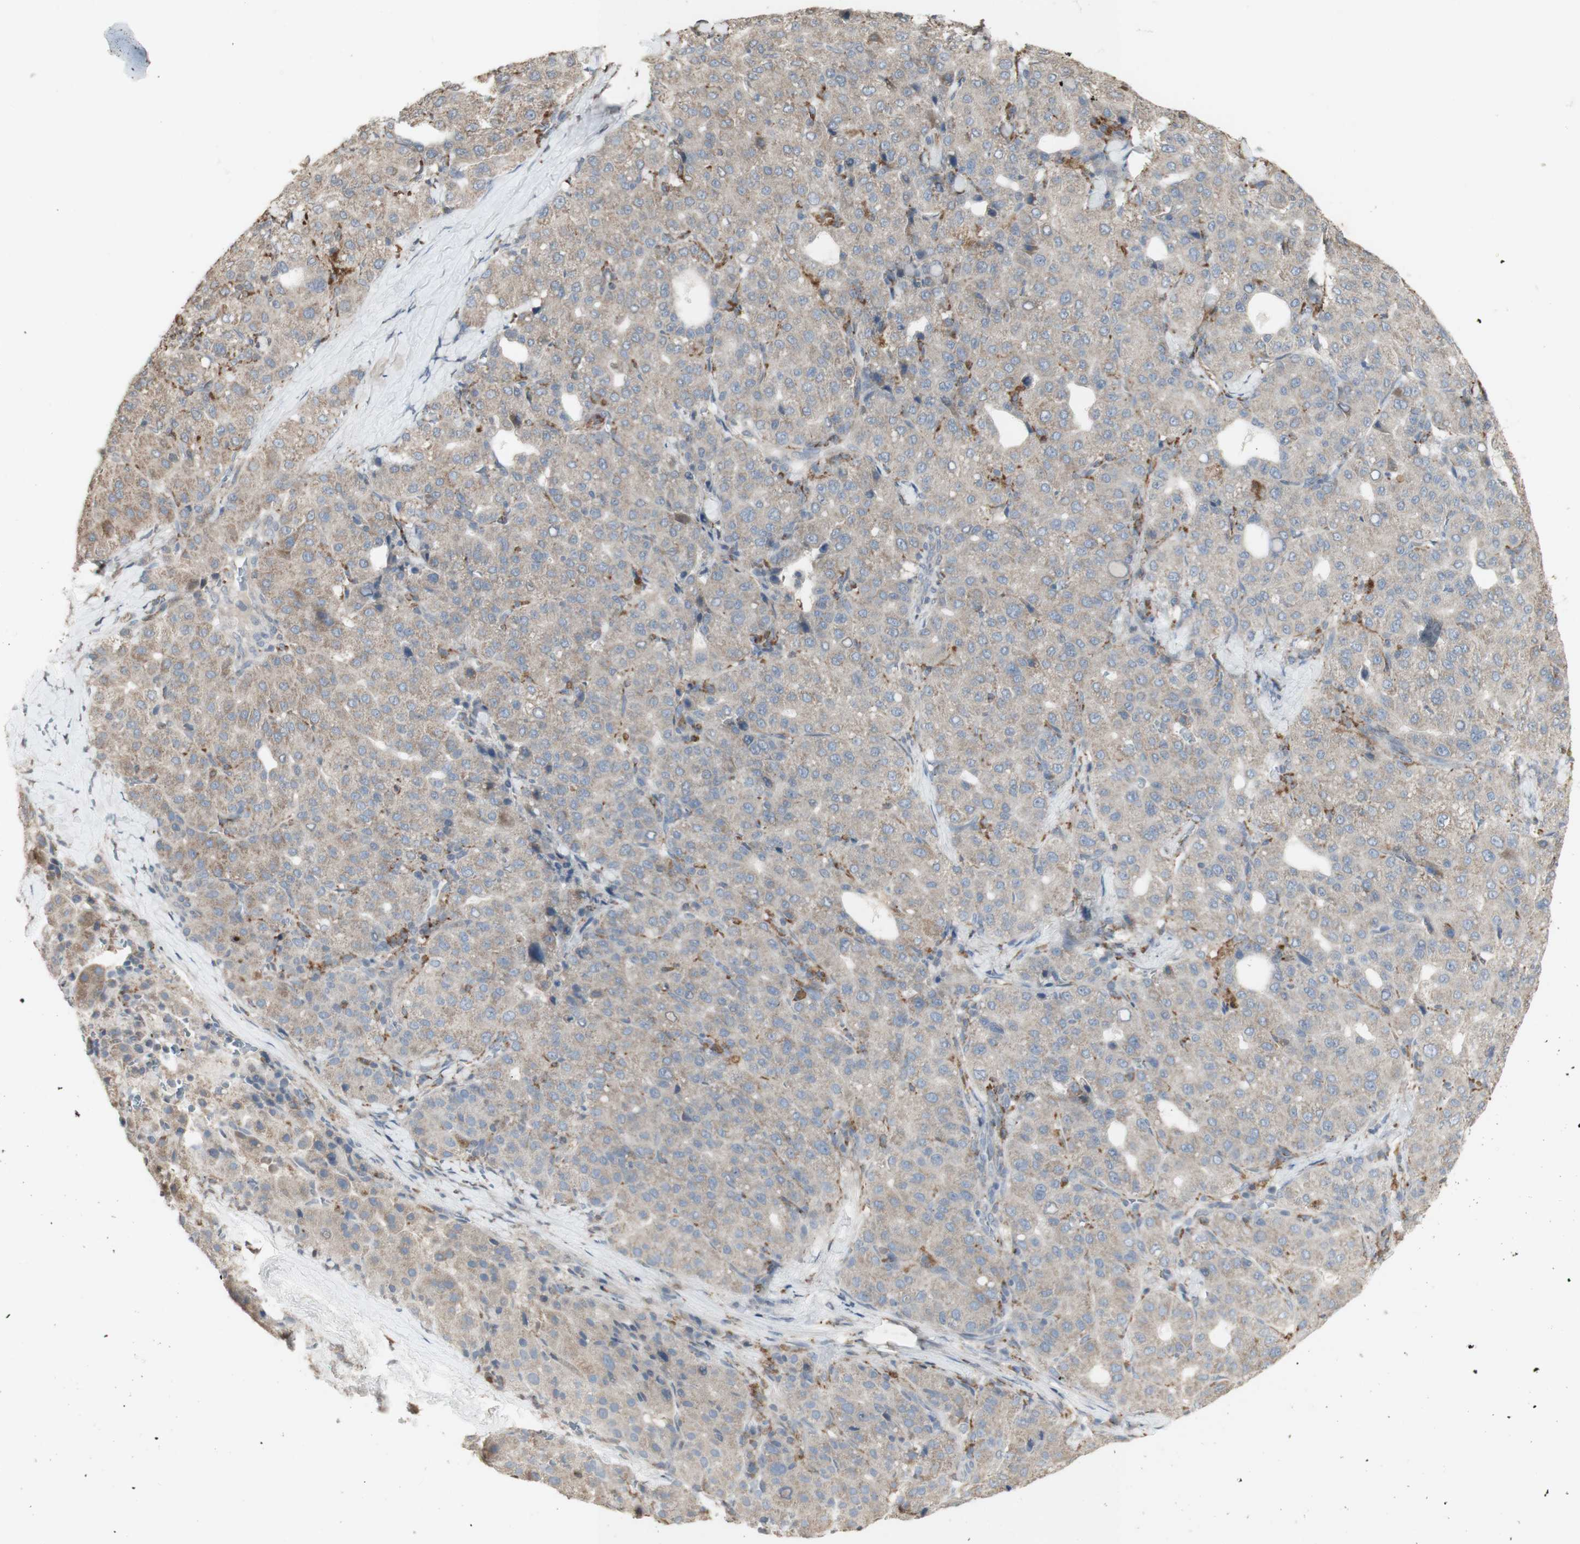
{"staining": {"intensity": "weak", "quantity": ">75%", "location": "cytoplasmic/membranous"}, "tissue": "liver cancer", "cell_type": "Tumor cells", "image_type": "cancer", "snomed": [{"axis": "morphology", "description": "Carcinoma, Hepatocellular, NOS"}, {"axis": "topography", "description": "Liver"}], "caption": "DAB (3,3'-diaminobenzidine) immunohistochemical staining of liver cancer (hepatocellular carcinoma) reveals weak cytoplasmic/membranous protein positivity in approximately >75% of tumor cells.", "gene": "ATP6V1E1", "patient": {"sex": "male", "age": 65}}